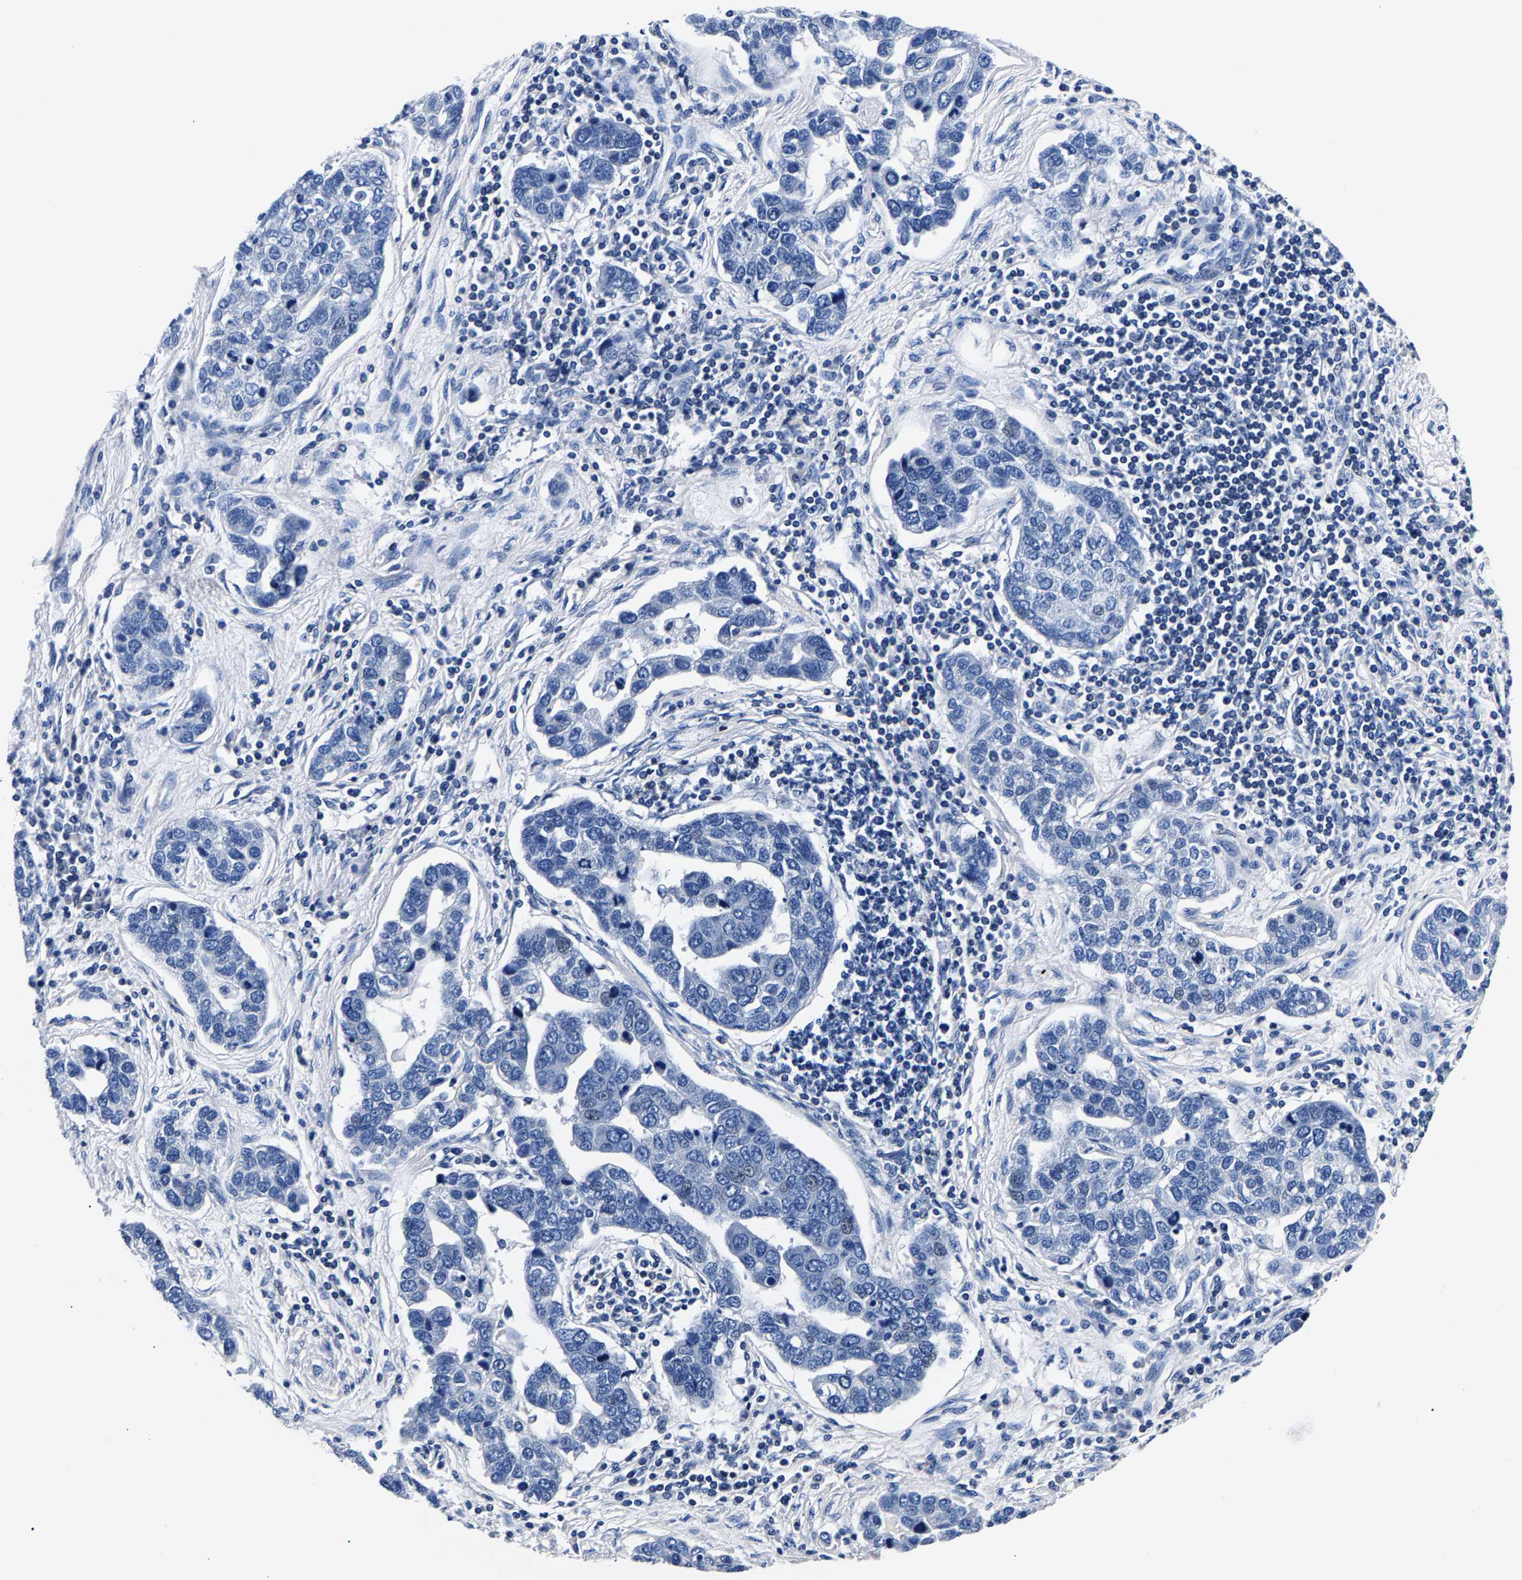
{"staining": {"intensity": "negative", "quantity": "none", "location": "none"}, "tissue": "pancreatic cancer", "cell_type": "Tumor cells", "image_type": "cancer", "snomed": [{"axis": "morphology", "description": "Adenocarcinoma, NOS"}, {"axis": "topography", "description": "Pancreas"}], "caption": "This is a photomicrograph of immunohistochemistry staining of pancreatic adenocarcinoma, which shows no expression in tumor cells. (Stains: DAB (3,3'-diaminobenzidine) IHC with hematoxylin counter stain, Microscopy: brightfield microscopy at high magnification).", "gene": "PHF24", "patient": {"sex": "female", "age": 61}}